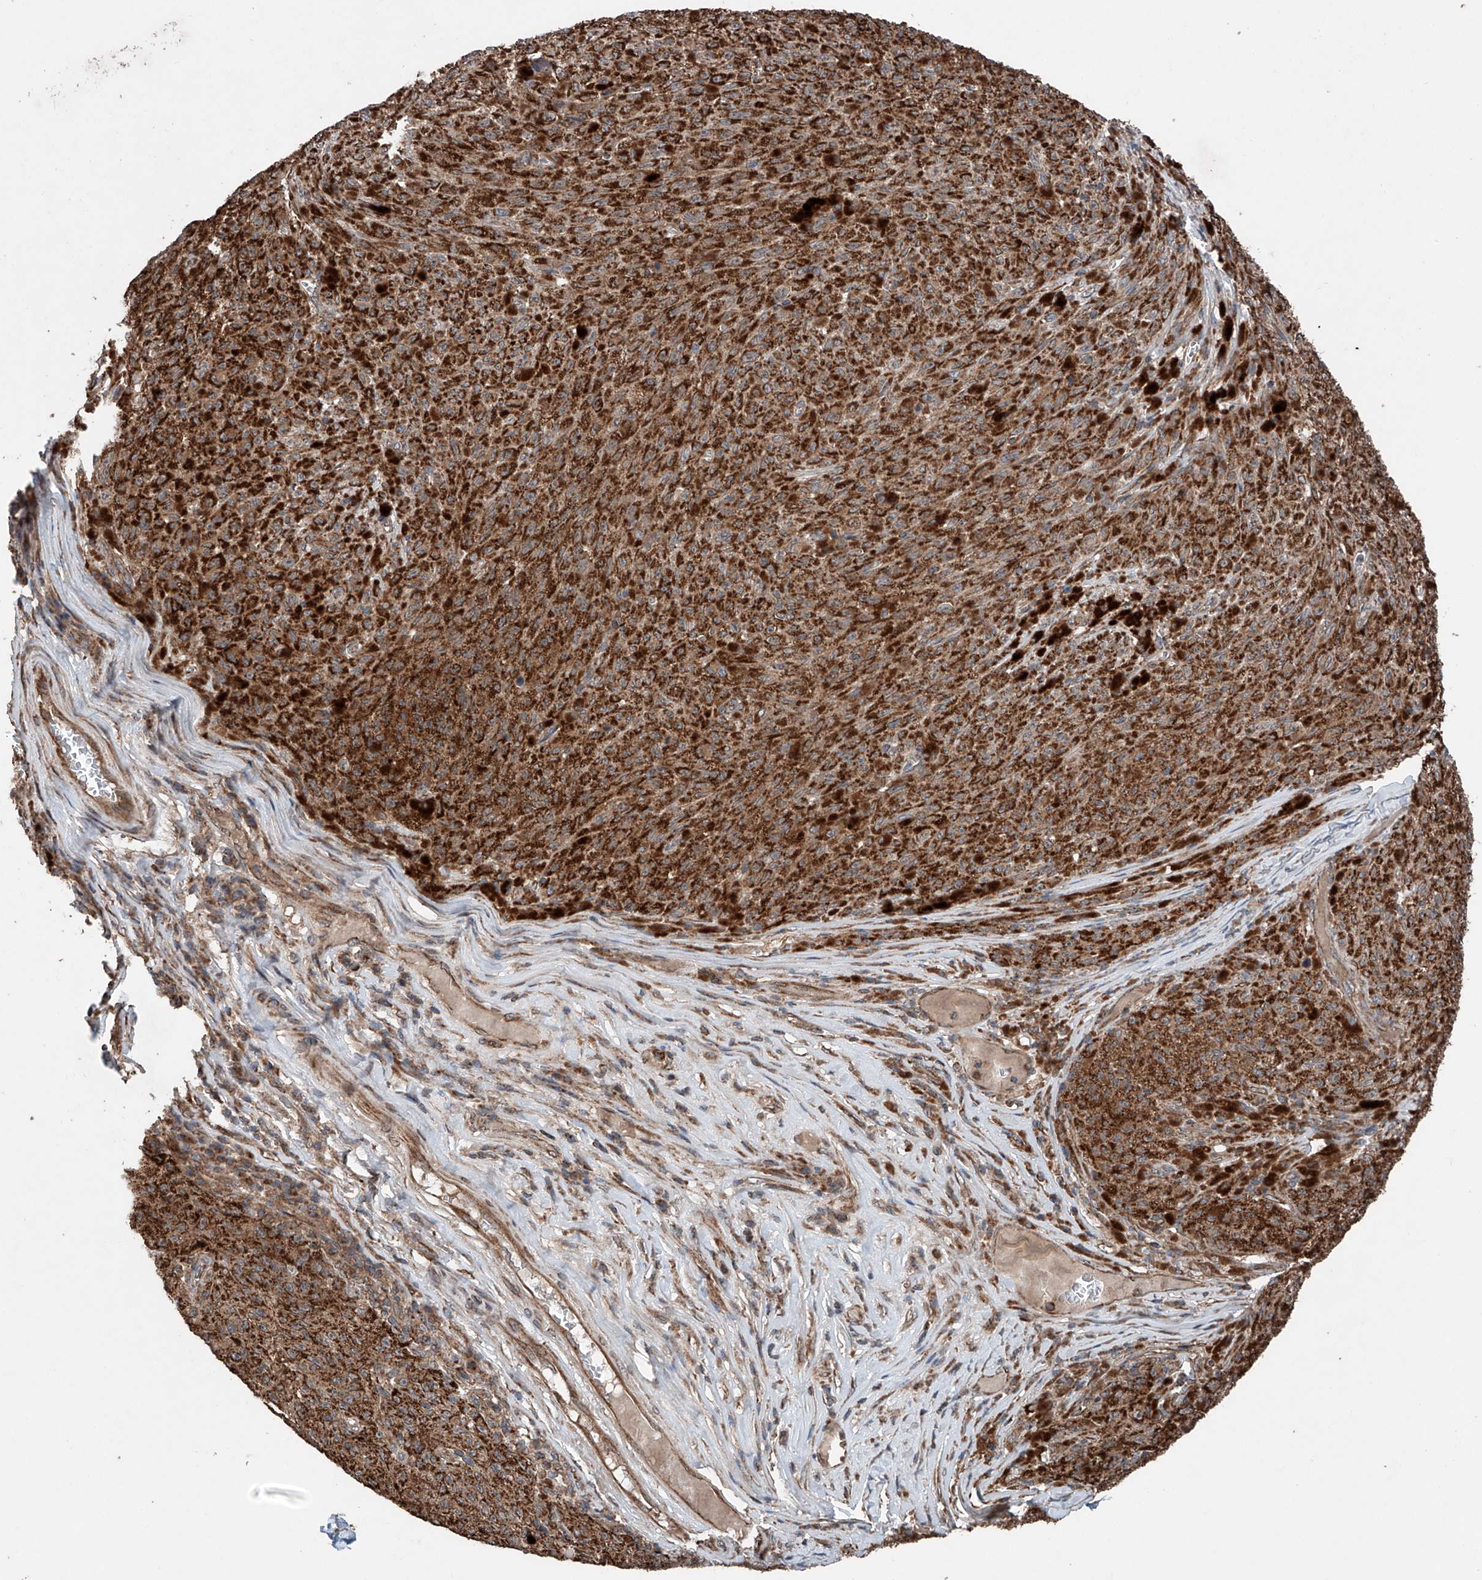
{"staining": {"intensity": "strong", "quantity": ">75%", "location": "cytoplasmic/membranous"}, "tissue": "melanoma", "cell_type": "Tumor cells", "image_type": "cancer", "snomed": [{"axis": "morphology", "description": "Malignant melanoma, NOS"}, {"axis": "topography", "description": "Skin"}], "caption": "Tumor cells exhibit high levels of strong cytoplasmic/membranous expression in about >75% of cells in human malignant melanoma.", "gene": "AP4B1", "patient": {"sex": "female", "age": 82}}